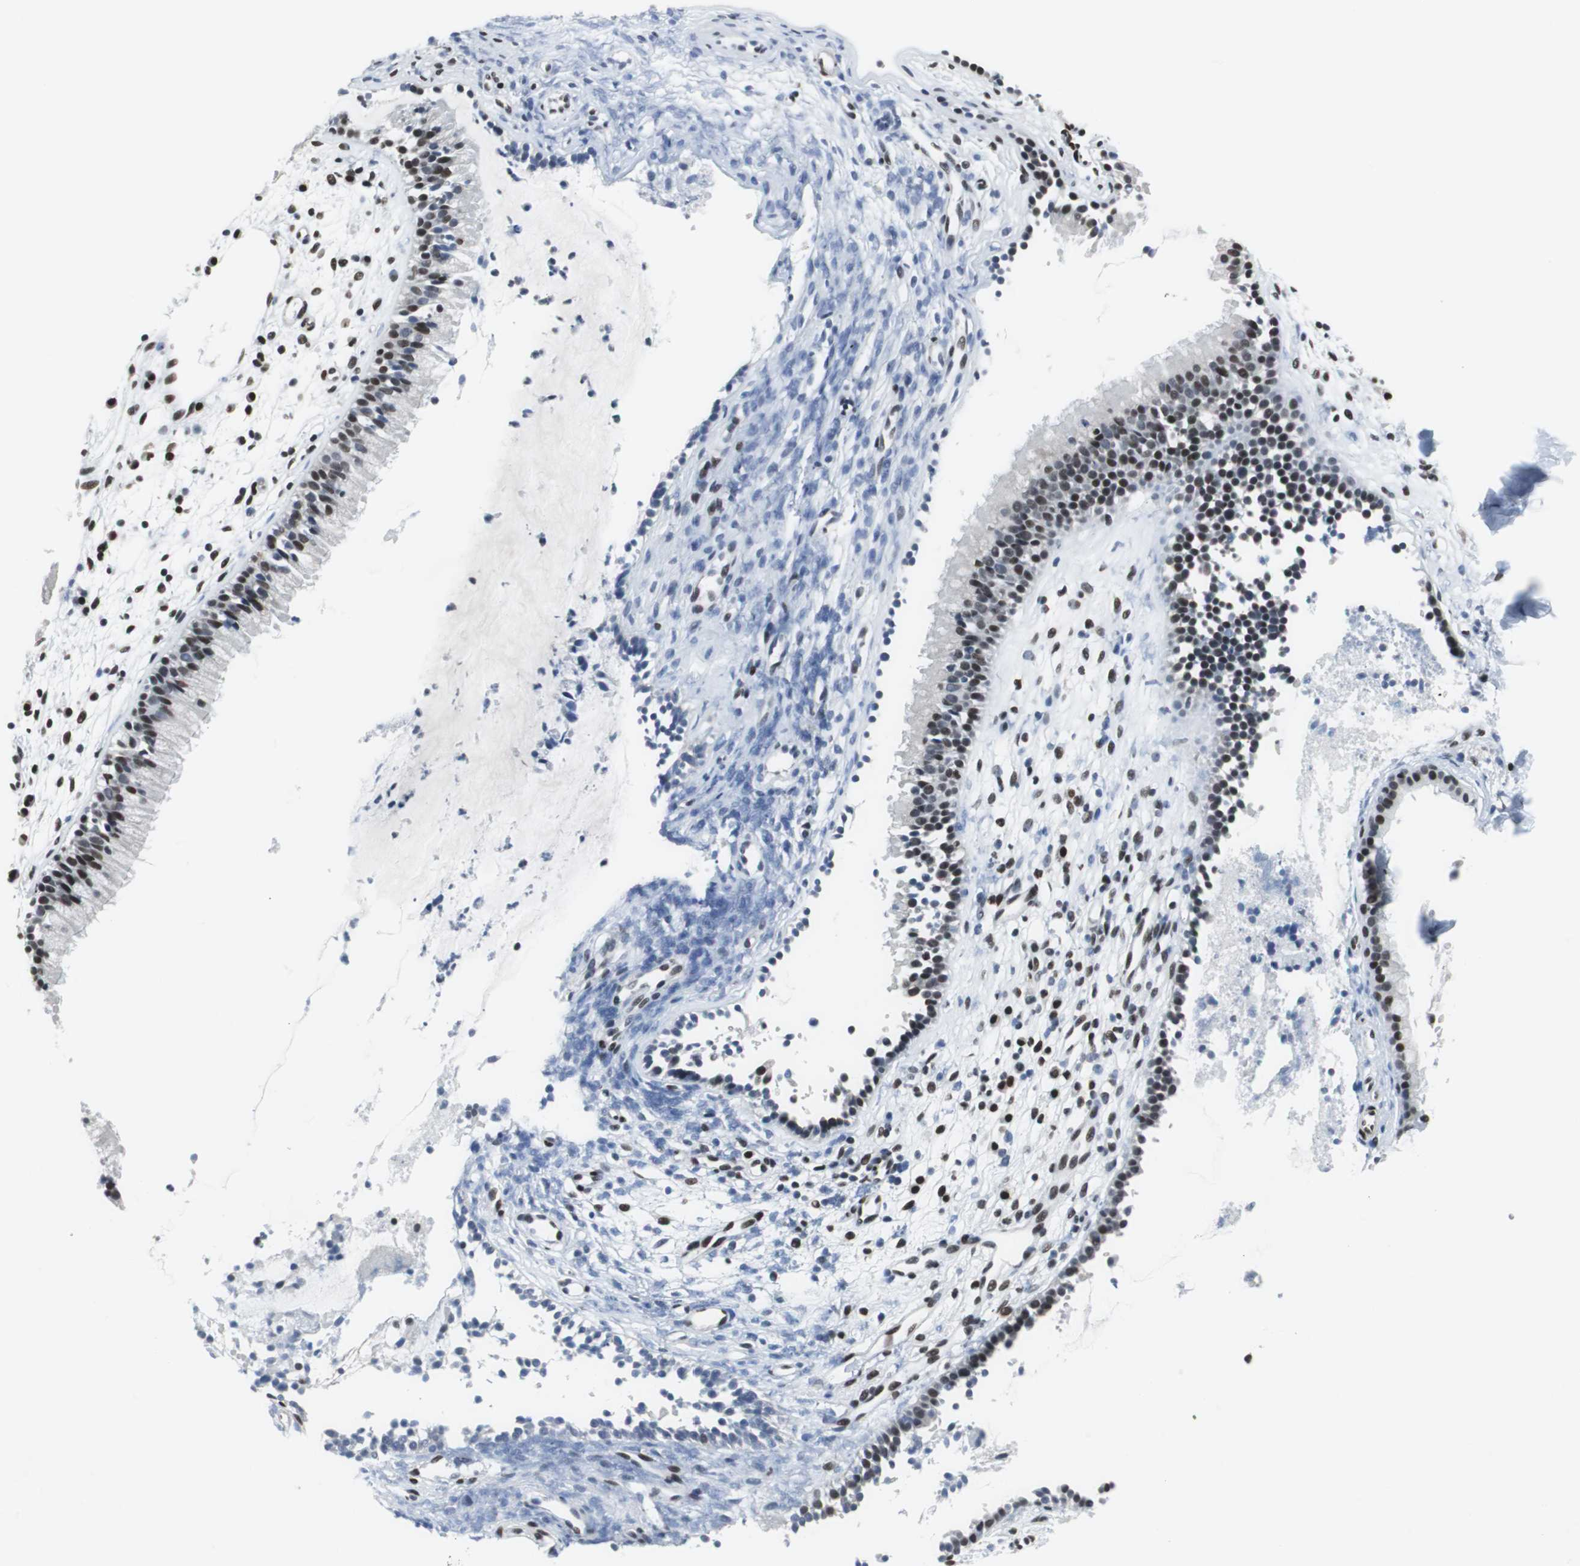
{"staining": {"intensity": "strong", "quantity": ">75%", "location": "nuclear"}, "tissue": "nasopharynx", "cell_type": "Respiratory epithelial cells", "image_type": "normal", "snomed": [{"axis": "morphology", "description": "Normal tissue, NOS"}, {"axis": "topography", "description": "Nasopharynx"}], "caption": "Protein staining exhibits strong nuclear positivity in about >75% of respiratory epithelial cells in benign nasopharynx.", "gene": "MEF2D", "patient": {"sex": "male", "age": 21}}